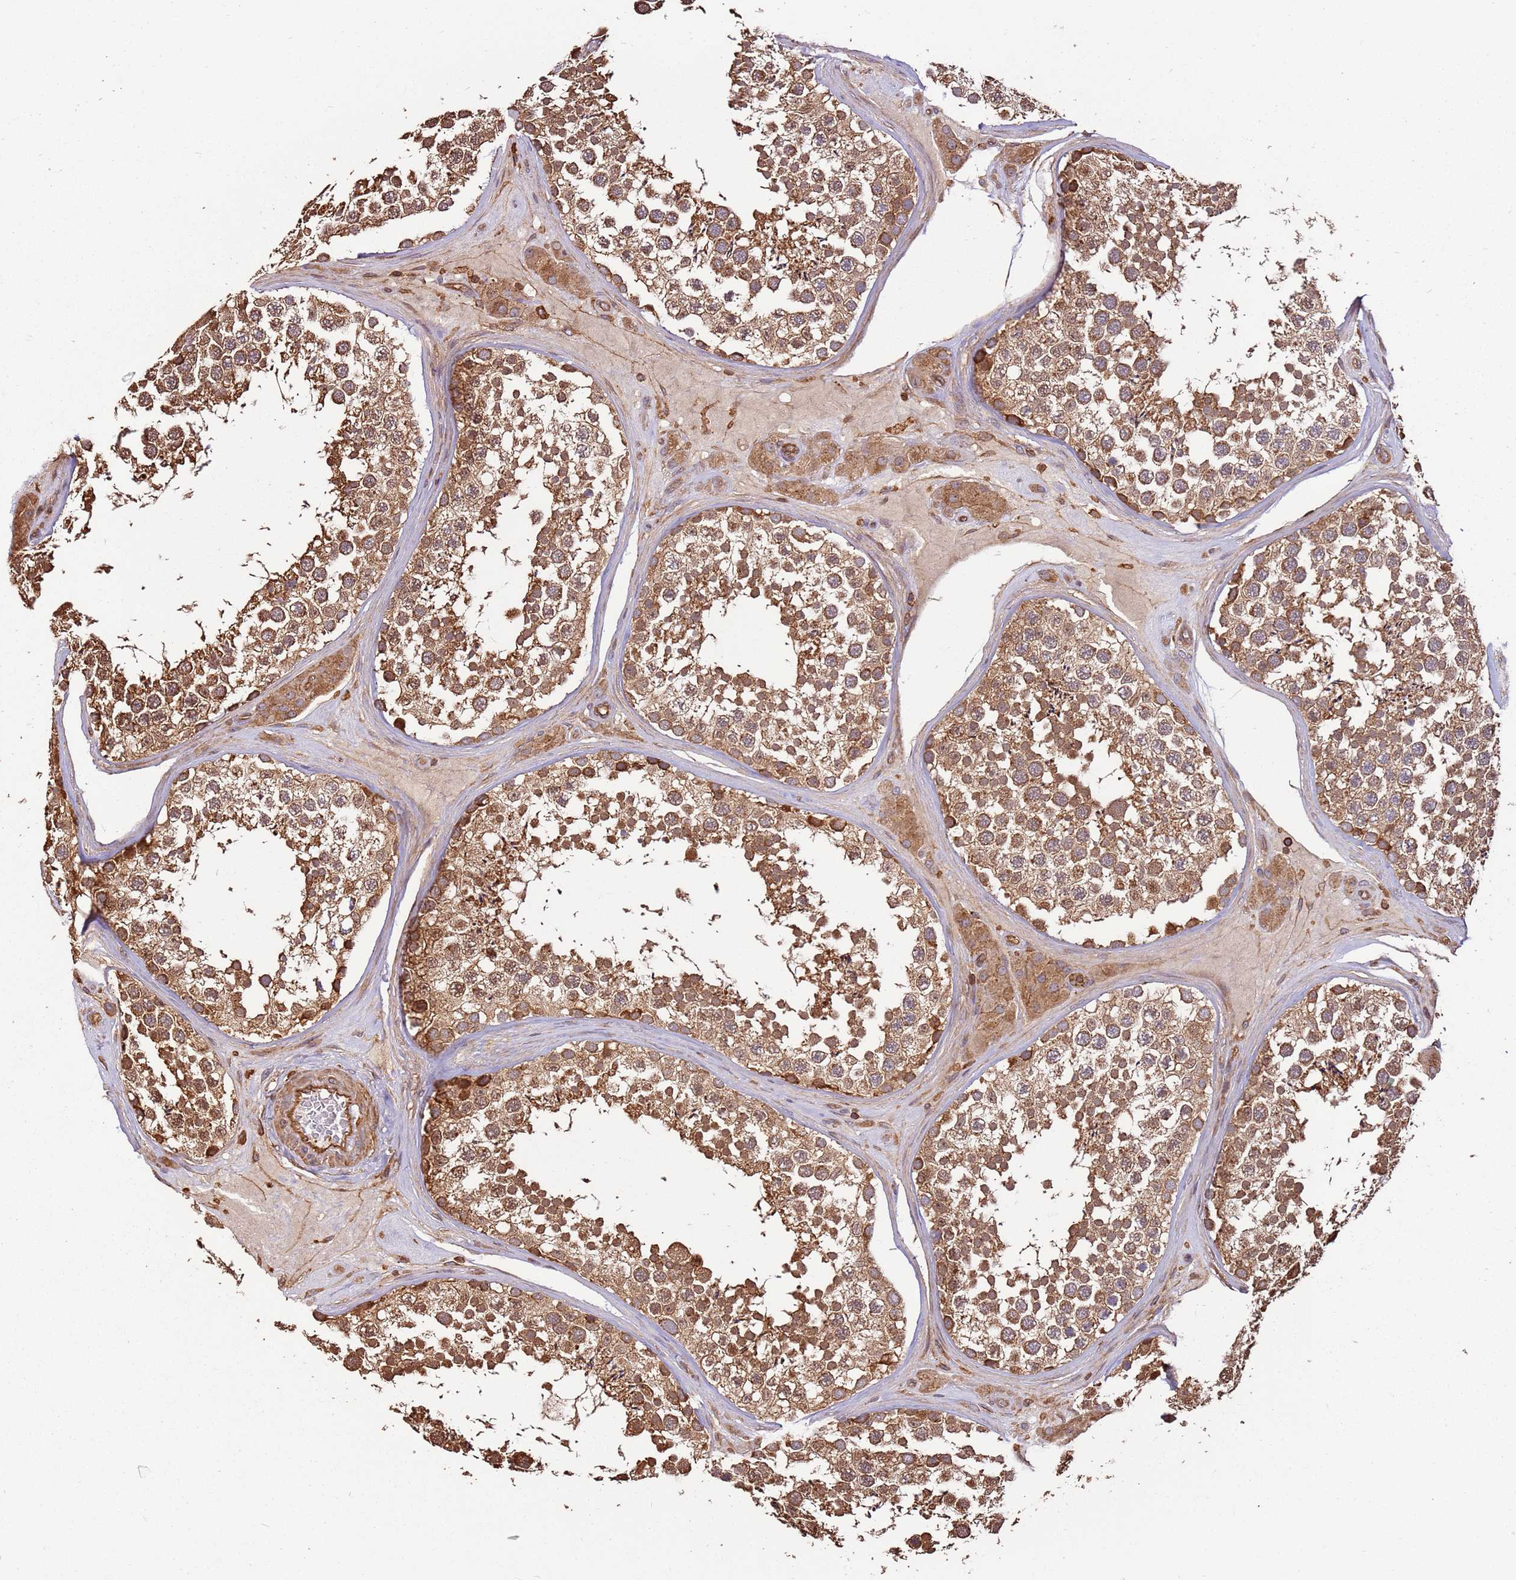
{"staining": {"intensity": "strong", "quantity": ">75%", "location": "cytoplasmic/membranous"}, "tissue": "testis", "cell_type": "Cells in seminiferous ducts", "image_type": "normal", "snomed": [{"axis": "morphology", "description": "Normal tissue, NOS"}, {"axis": "topography", "description": "Testis"}], "caption": "This is an image of immunohistochemistry staining of normal testis, which shows strong positivity in the cytoplasmic/membranous of cells in seminiferous ducts.", "gene": "ACVR2A", "patient": {"sex": "male", "age": 46}}